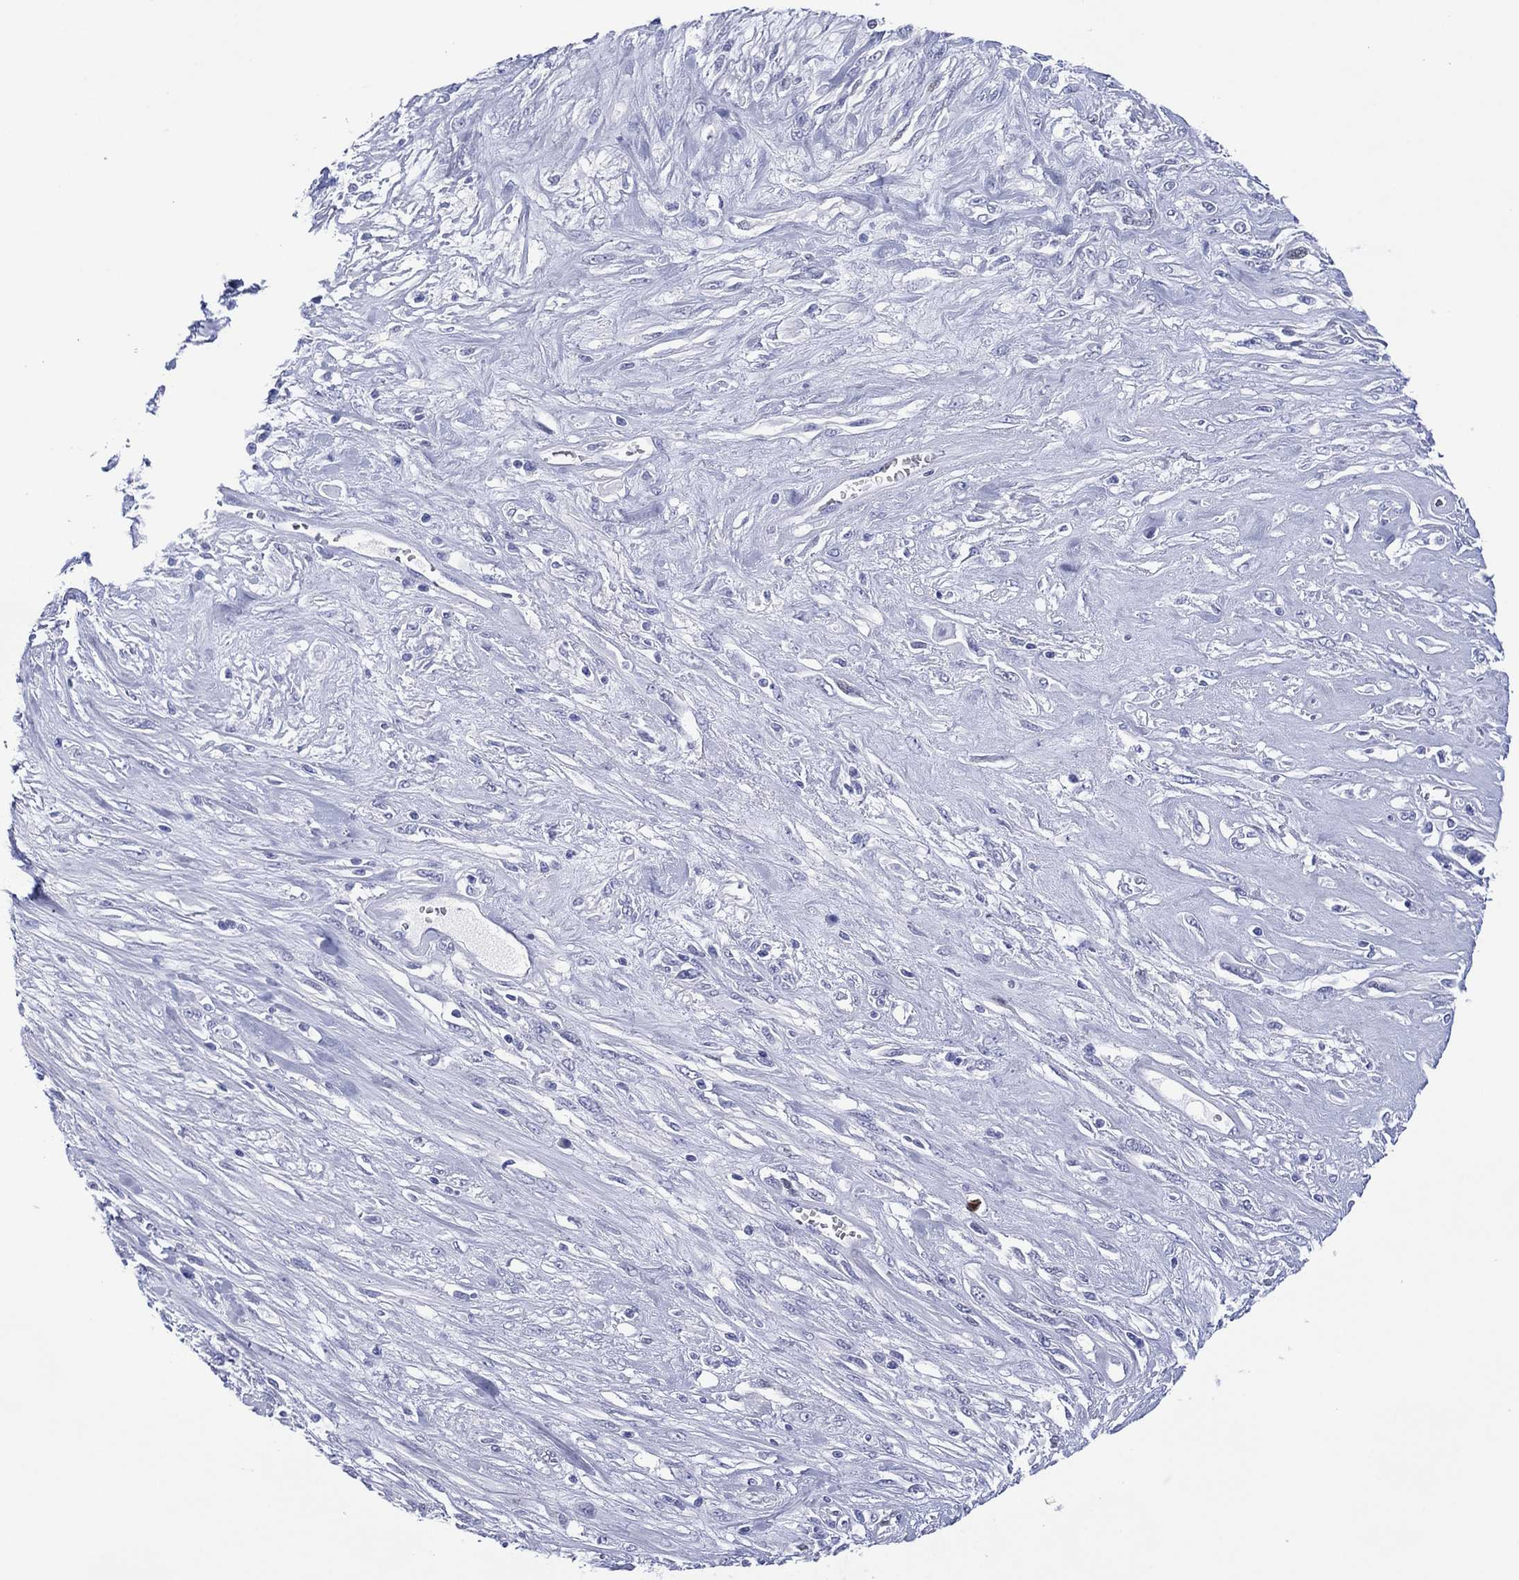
{"staining": {"intensity": "negative", "quantity": "none", "location": "none"}, "tissue": "melanoma", "cell_type": "Tumor cells", "image_type": "cancer", "snomed": [{"axis": "morphology", "description": "Malignant melanoma, NOS"}, {"axis": "topography", "description": "Skin"}], "caption": "Immunohistochemical staining of melanoma exhibits no significant expression in tumor cells.", "gene": "DSG1", "patient": {"sex": "female", "age": 91}}